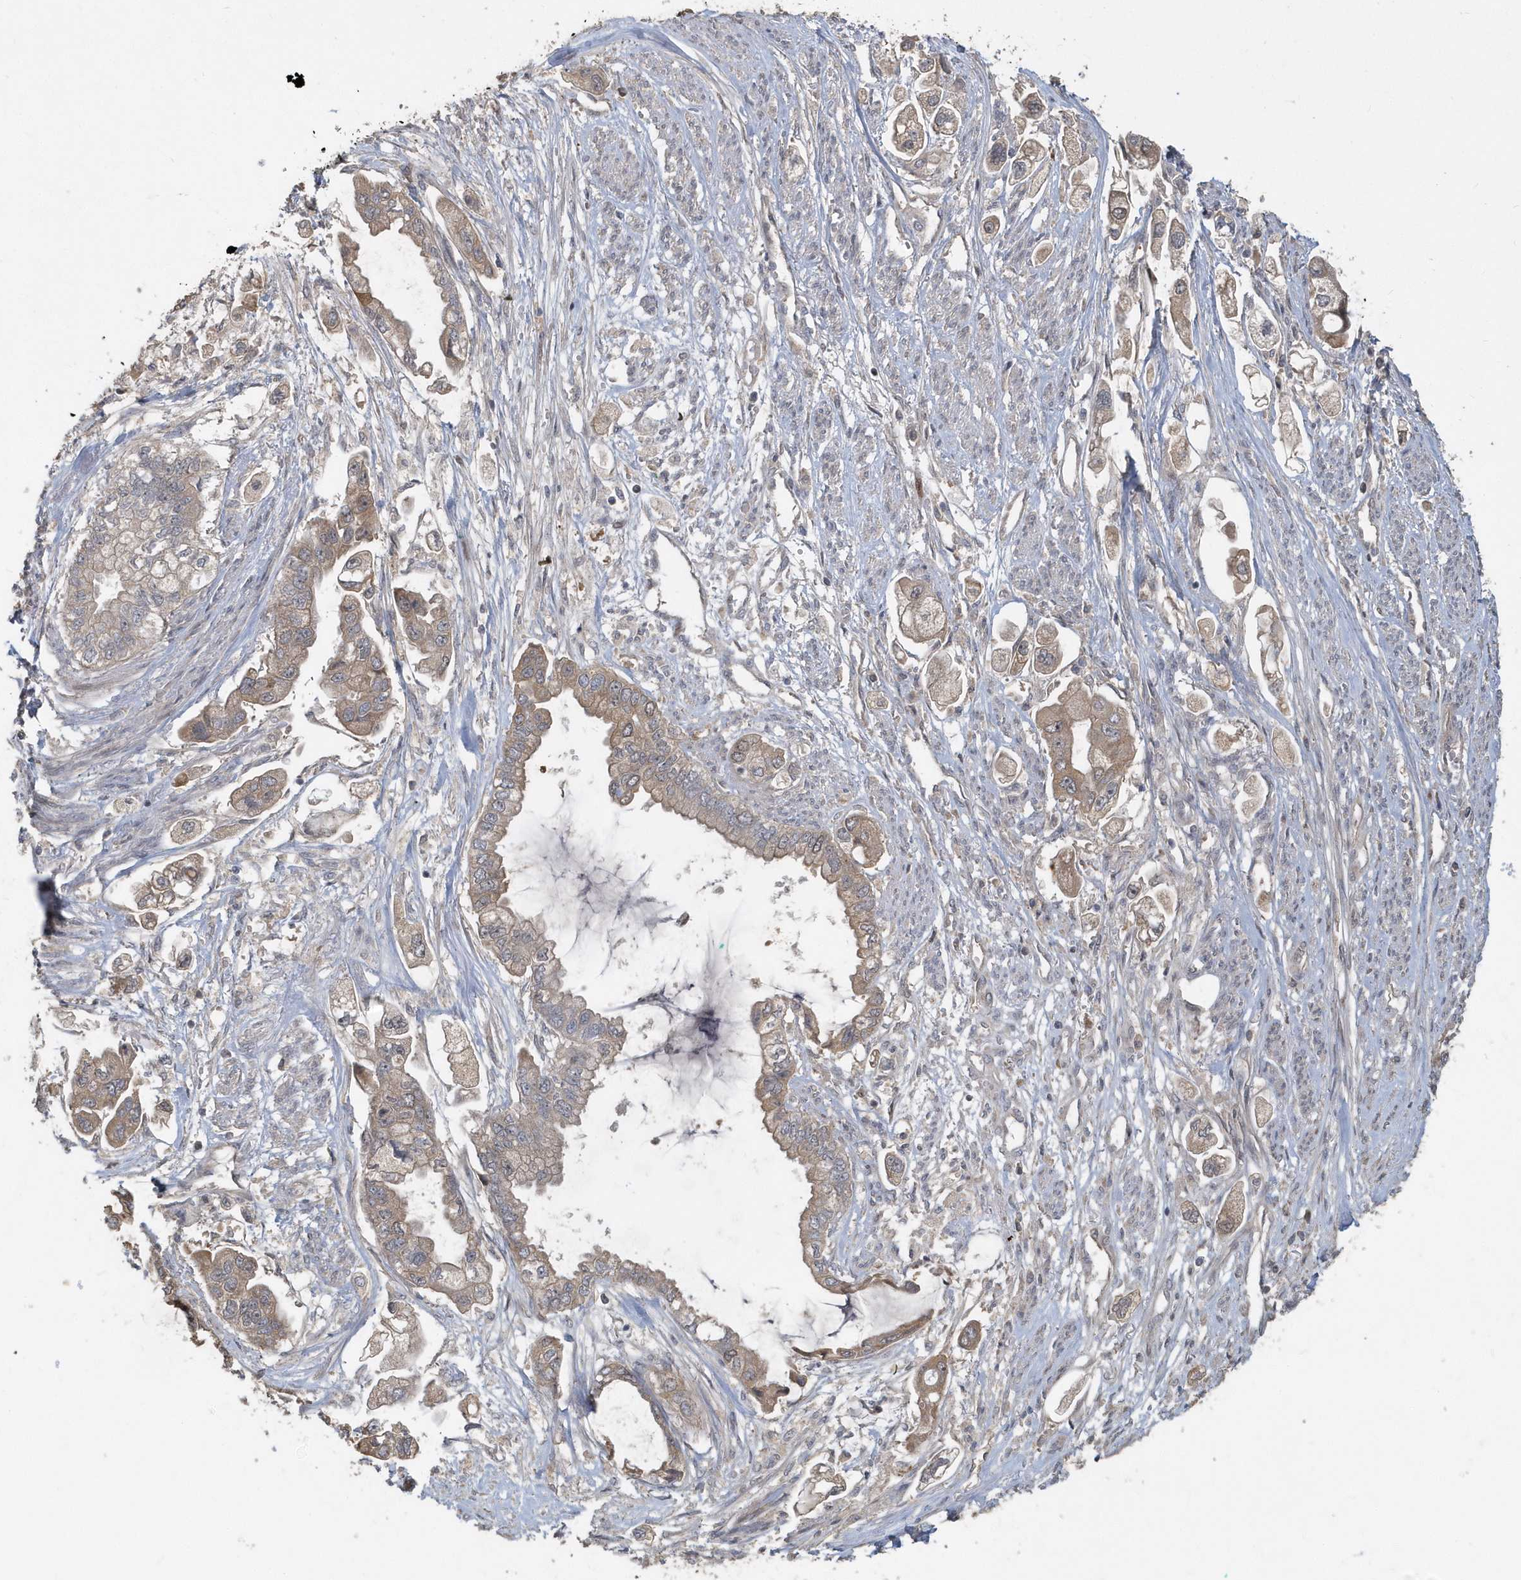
{"staining": {"intensity": "moderate", "quantity": ">75%", "location": "cytoplasmic/membranous"}, "tissue": "stomach cancer", "cell_type": "Tumor cells", "image_type": "cancer", "snomed": [{"axis": "morphology", "description": "Adenocarcinoma, NOS"}, {"axis": "topography", "description": "Stomach"}], "caption": "This is an image of immunohistochemistry staining of adenocarcinoma (stomach), which shows moderate expression in the cytoplasmic/membranous of tumor cells.", "gene": "TRAIP", "patient": {"sex": "male", "age": 62}}